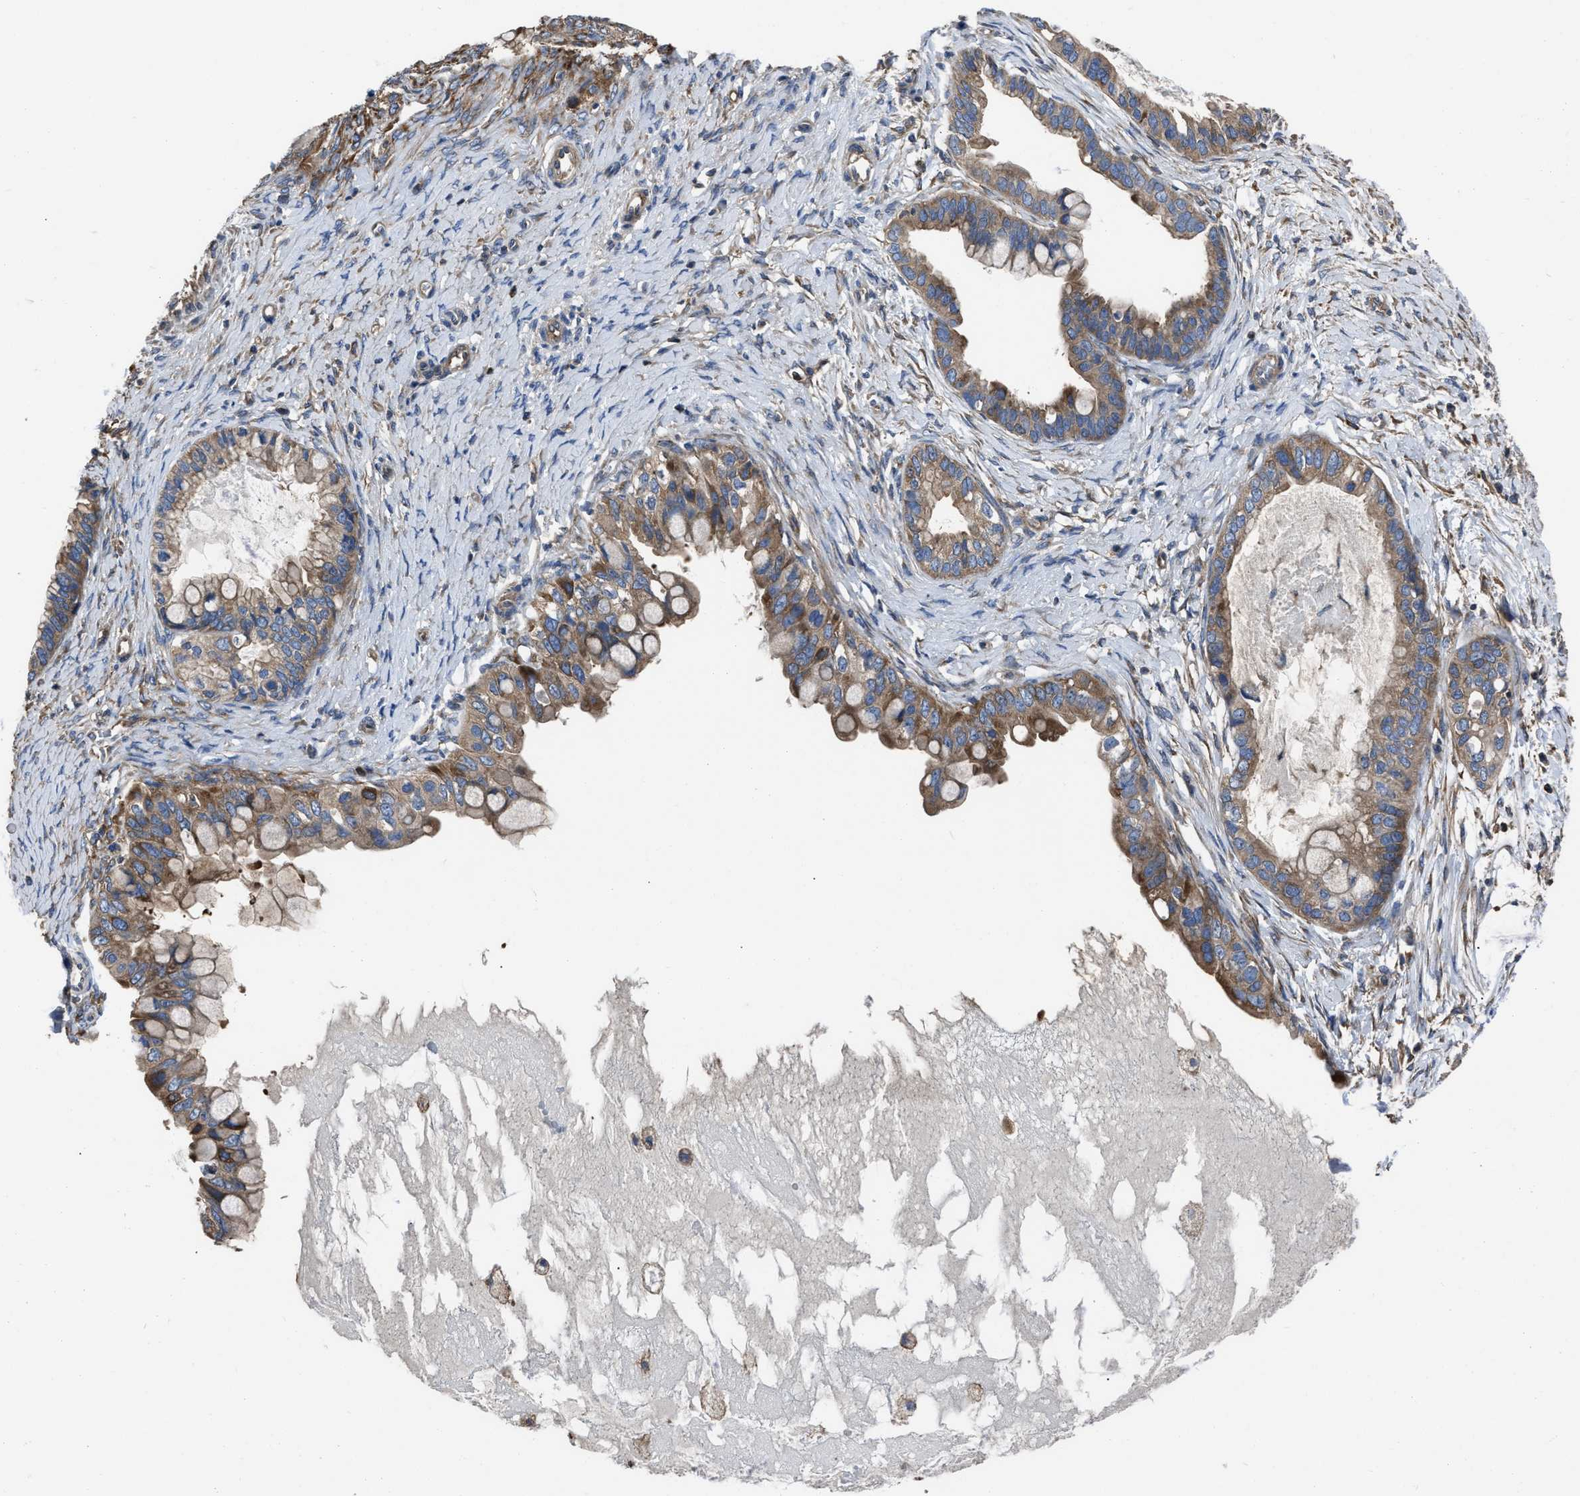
{"staining": {"intensity": "moderate", "quantity": ">75%", "location": "cytoplasmic/membranous"}, "tissue": "ovarian cancer", "cell_type": "Tumor cells", "image_type": "cancer", "snomed": [{"axis": "morphology", "description": "Cystadenocarcinoma, mucinous, NOS"}, {"axis": "topography", "description": "Ovary"}], "caption": "This is an image of IHC staining of mucinous cystadenocarcinoma (ovarian), which shows moderate expression in the cytoplasmic/membranous of tumor cells.", "gene": "YARS1", "patient": {"sex": "female", "age": 80}}